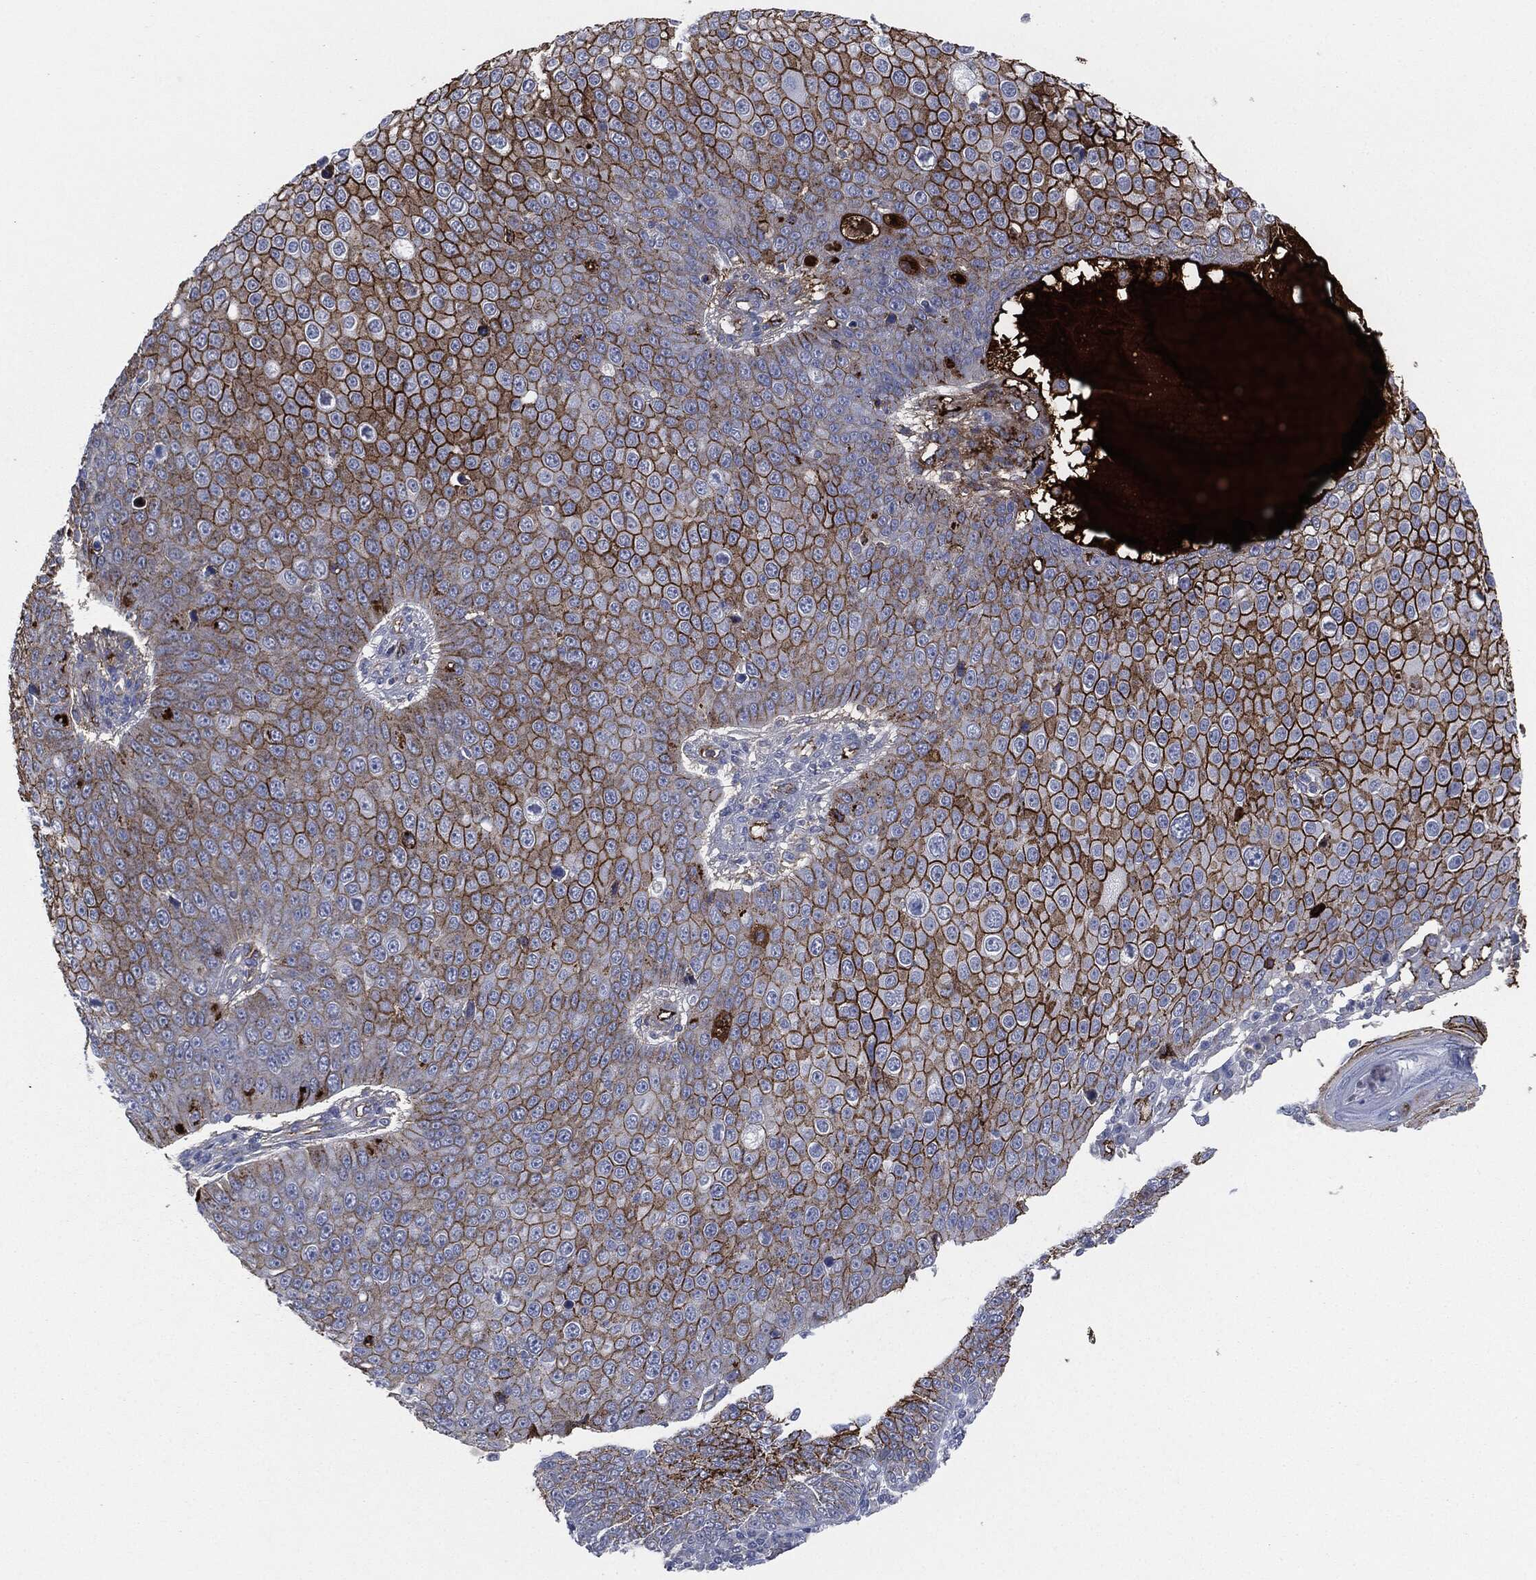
{"staining": {"intensity": "strong", "quantity": "25%-75%", "location": "cytoplasmic/membranous"}, "tissue": "skin cancer", "cell_type": "Tumor cells", "image_type": "cancer", "snomed": [{"axis": "morphology", "description": "Squamous cell carcinoma, NOS"}, {"axis": "topography", "description": "Skin"}], "caption": "Tumor cells reveal high levels of strong cytoplasmic/membranous expression in about 25%-75% of cells in human skin squamous cell carcinoma. (IHC, brightfield microscopy, high magnification).", "gene": "APOB", "patient": {"sex": "male", "age": 71}}